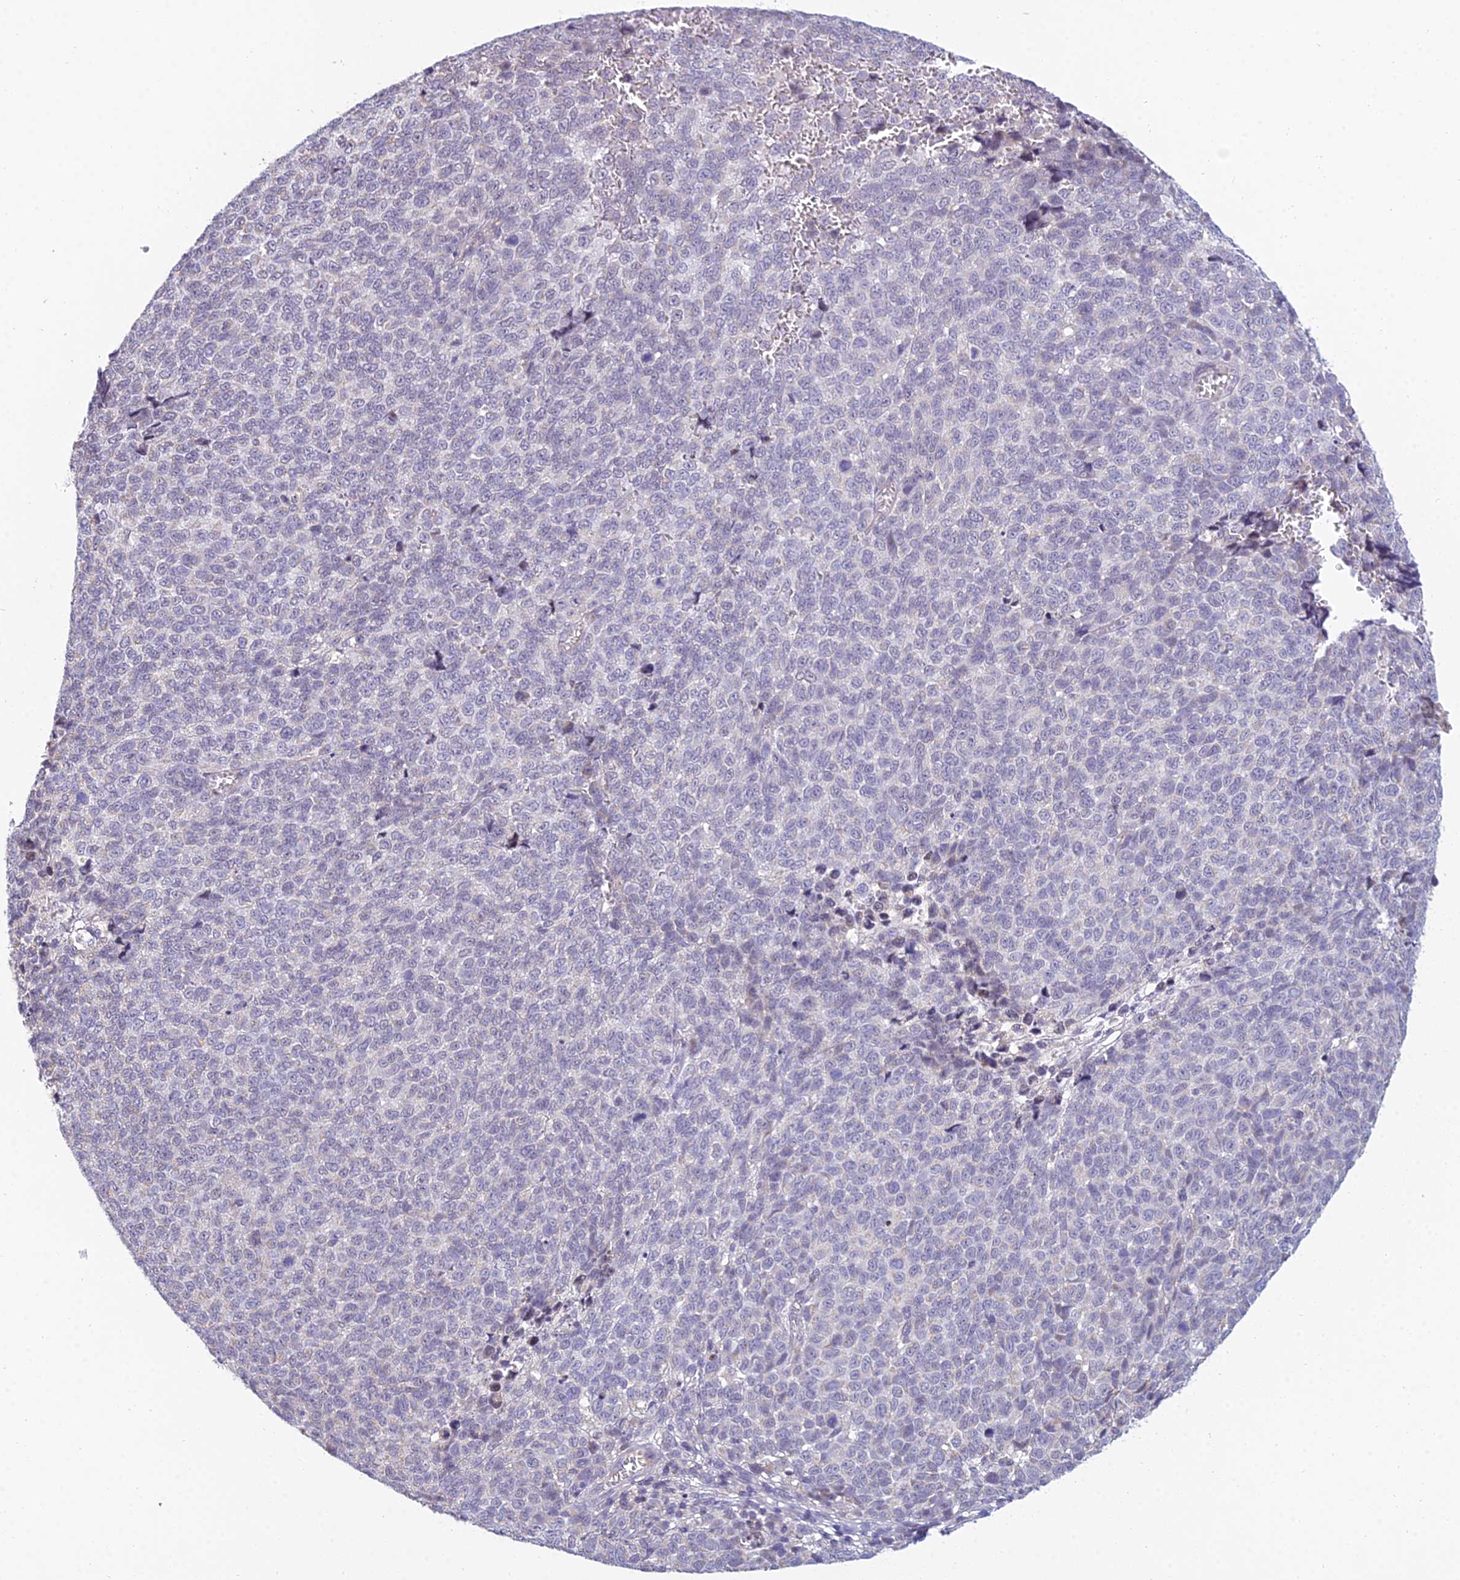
{"staining": {"intensity": "negative", "quantity": "none", "location": "none"}, "tissue": "melanoma", "cell_type": "Tumor cells", "image_type": "cancer", "snomed": [{"axis": "morphology", "description": "Malignant melanoma, NOS"}, {"axis": "topography", "description": "Nose, NOS"}], "caption": "Tumor cells are negative for protein expression in human malignant melanoma.", "gene": "CFAP206", "patient": {"sex": "female", "age": 48}}